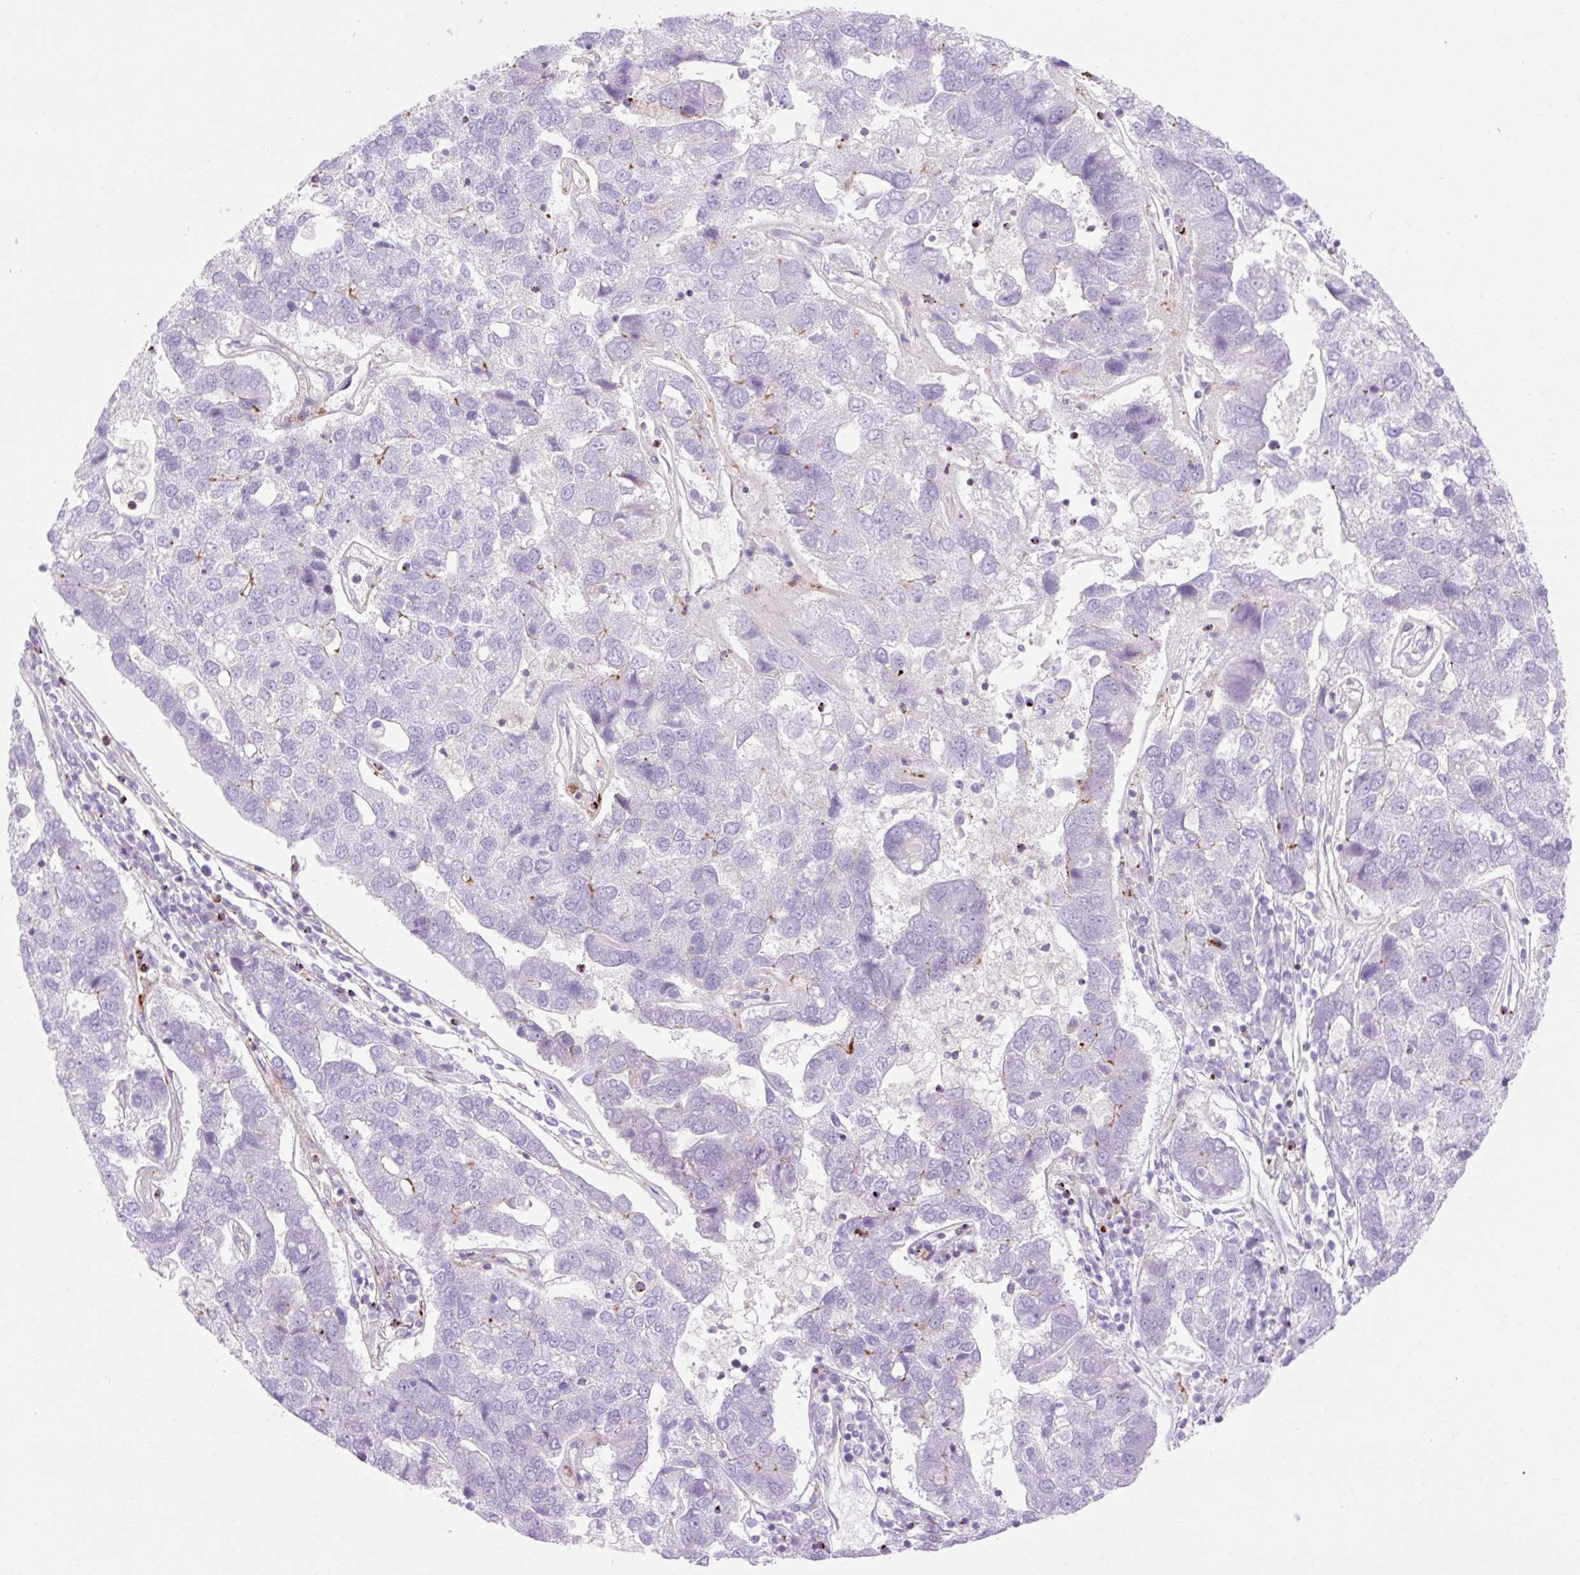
{"staining": {"intensity": "negative", "quantity": "none", "location": "none"}, "tissue": "pancreatic cancer", "cell_type": "Tumor cells", "image_type": "cancer", "snomed": [{"axis": "morphology", "description": "Adenocarcinoma, NOS"}, {"axis": "topography", "description": "Pancreas"}], "caption": "Immunohistochemical staining of human adenocarcinoma (pancreatic) exhibits no significant positivity in tumor cells.", "gene": "CORO7-PAM16", "patient": {"sex": "female", "age": 61}}